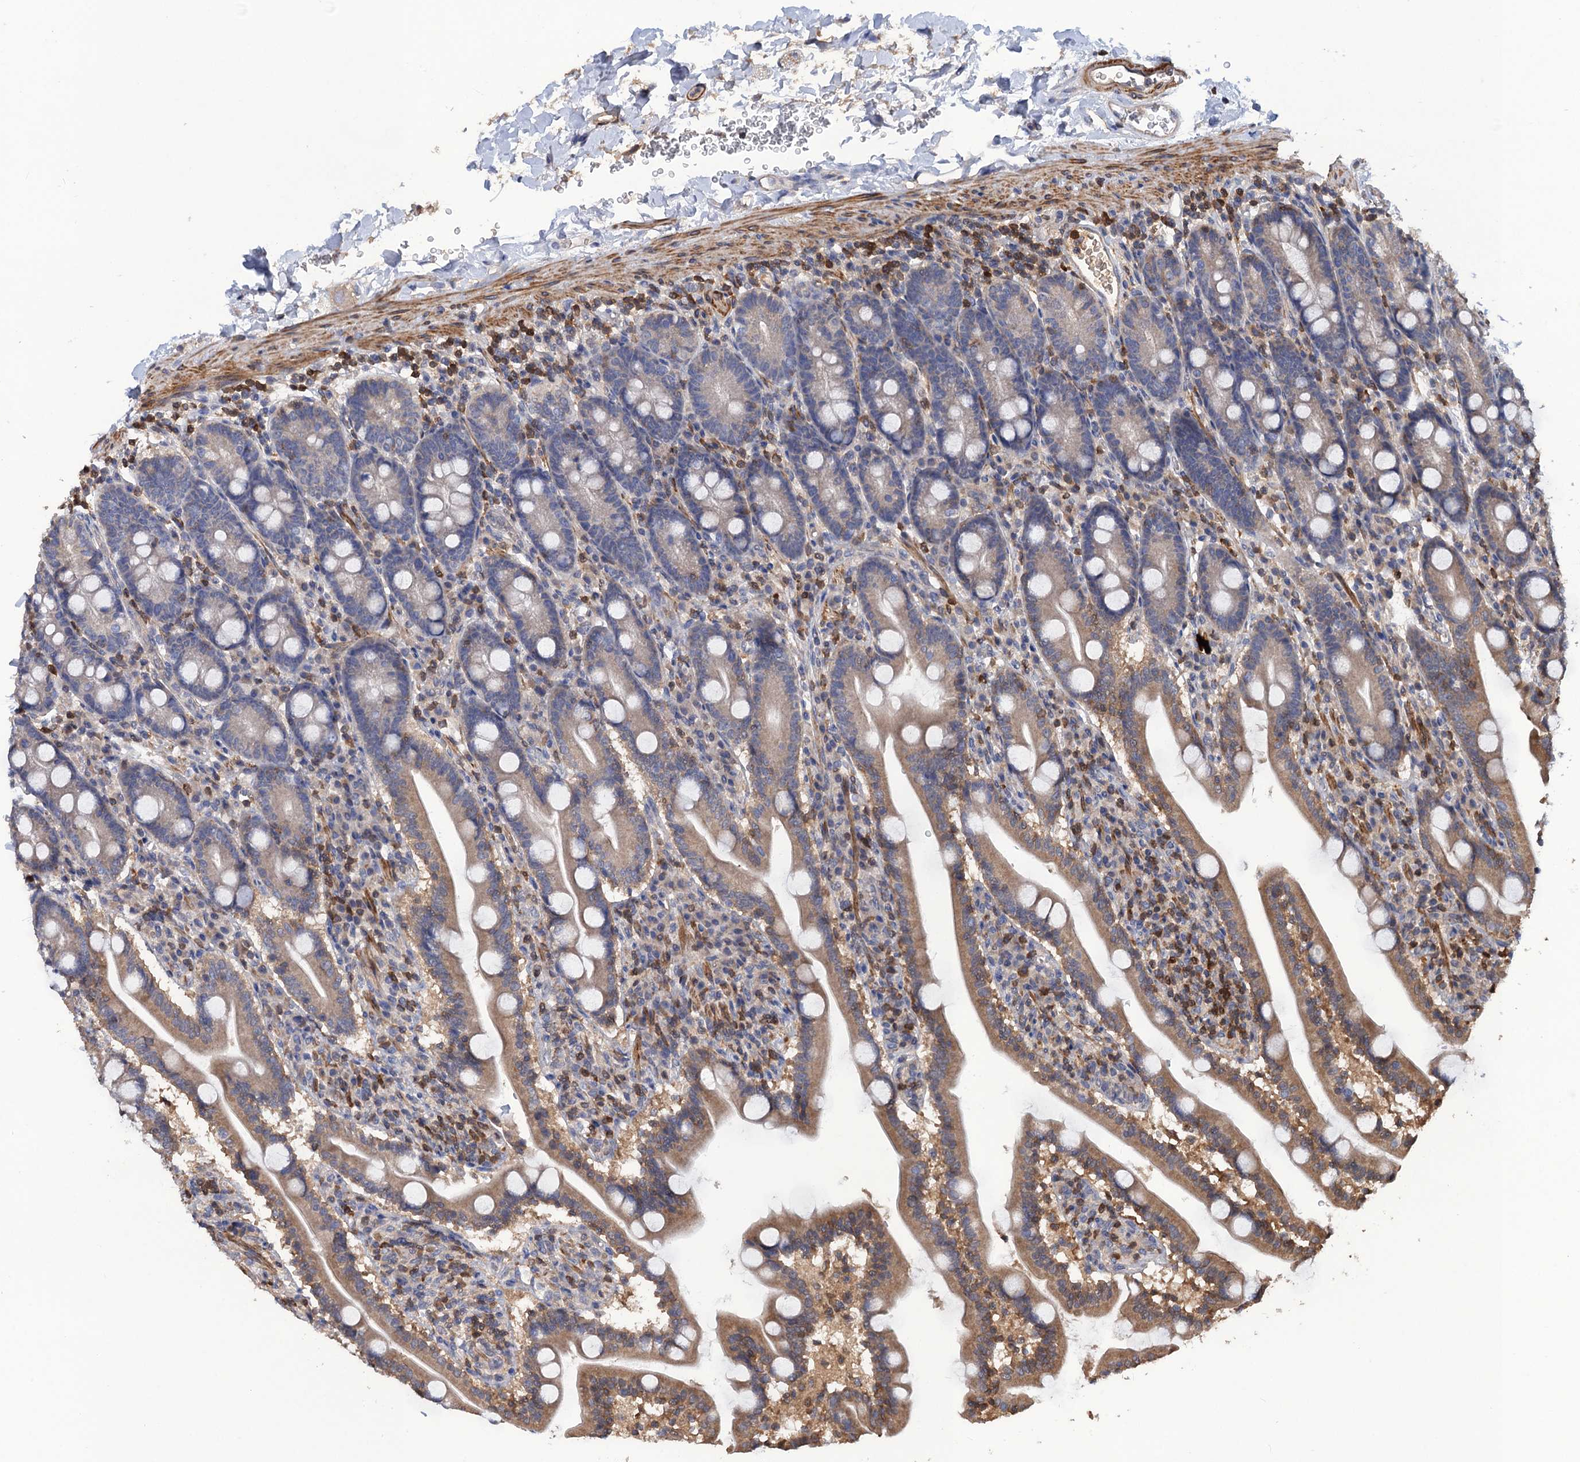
{"staining": {"intensity": "moderate", "quantity": "25%-75%", "location": "cytoplasmic/membranous"}, "tissue": "duodenum", "cell_type": "Glandular cells", "image_type": "normal", "snomed": [{"axis": "morphology", "description": "Normal tissue, NOS"}, {"axis": "topography", "description": "Duodenum"}], "caption": "Protein staining shows moderate cytoplasmic/membranous positivity in about 25%-75% of glandular cells in benign duodenum. (DAB (3,3'-diaminobenzidine) IHC, brown staining for protein, blue staining for nuclei).", "gene": "DGKA", "patient": {"sex": "male", "age": 35}}